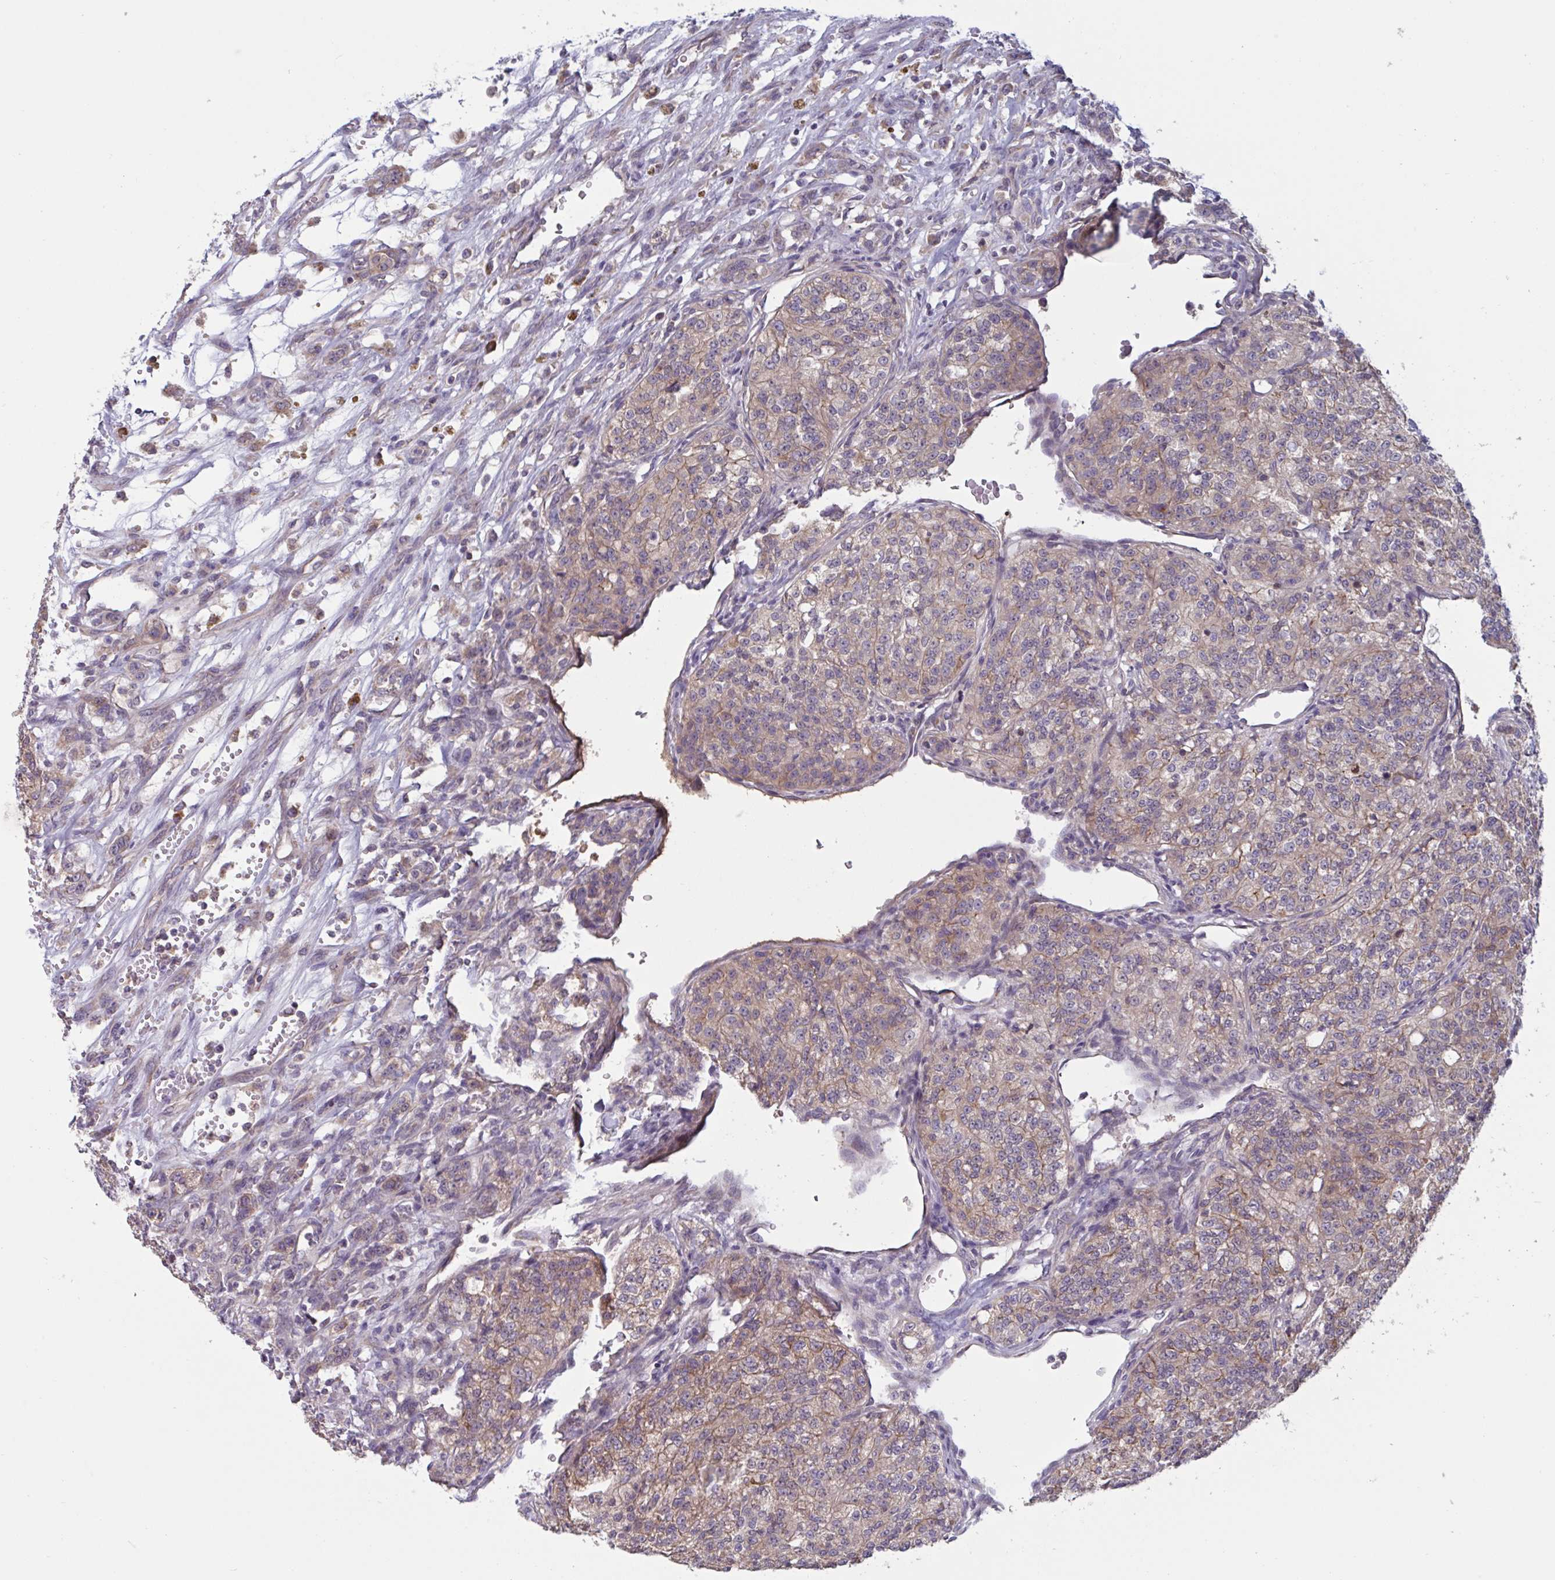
{"staining": {"intensity": "weak", "quantity": ">75%", "location": "cytoplasmic/membranous"}, "tissue": "renal cancer", "cell_type": "Tumor cells", "image_type": "cancer", "snomed": [{"axis": "morphology", "description": "Adenocarcinoma, NOS"}, {"axis": "topography", "description": "Kidney"}], "caption": "IHC image of human renal cancer (adenocarcinoma) stained for a protein (brown), which demonstrates low levels of weak cytoplasmic/membranous staining in approximately >75% of tumor cells.", "gene": "CD1E", "patient": {"sex": "female", "age": 63}}